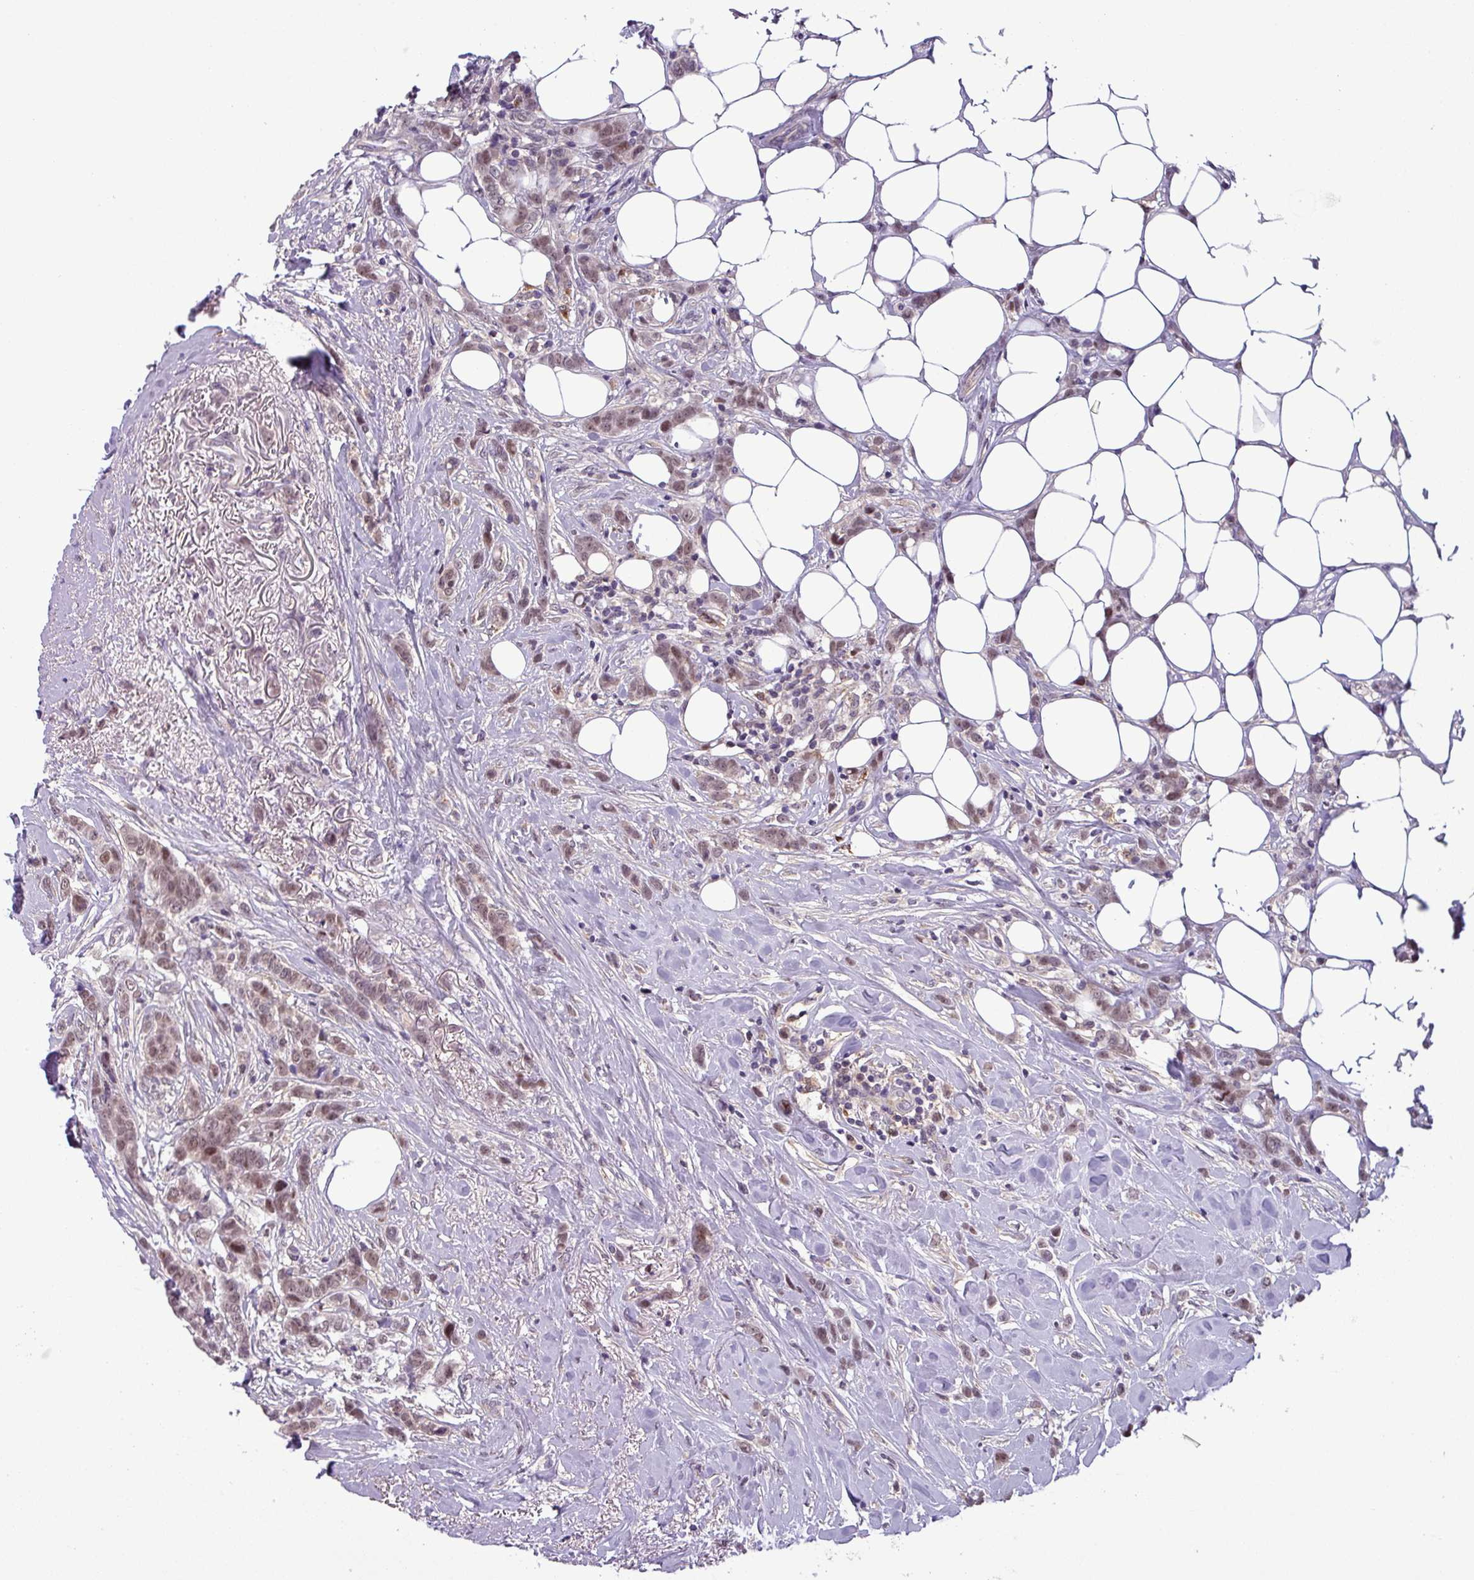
{"staining": {"intensity": "weak", "quantity": "<25%", "location": "nuclear"}, "tissue": "breast cancer", "cell_type": "Tumor cells", "image_type": "cancer", "snomed": [{"axis": "morphology", "description": "Duct carcinoma"}, {"axis": "topography", "description": "Breast"}], "caption": "A micrograph of human breast cancer is negative for staining in tumor cells. The staining is performed using DAB brown chromogen with nuclei counter-stained in using hematoxylin.", "gene": "NPFFR1", "patient": {"sex": "female", "age": 80}}